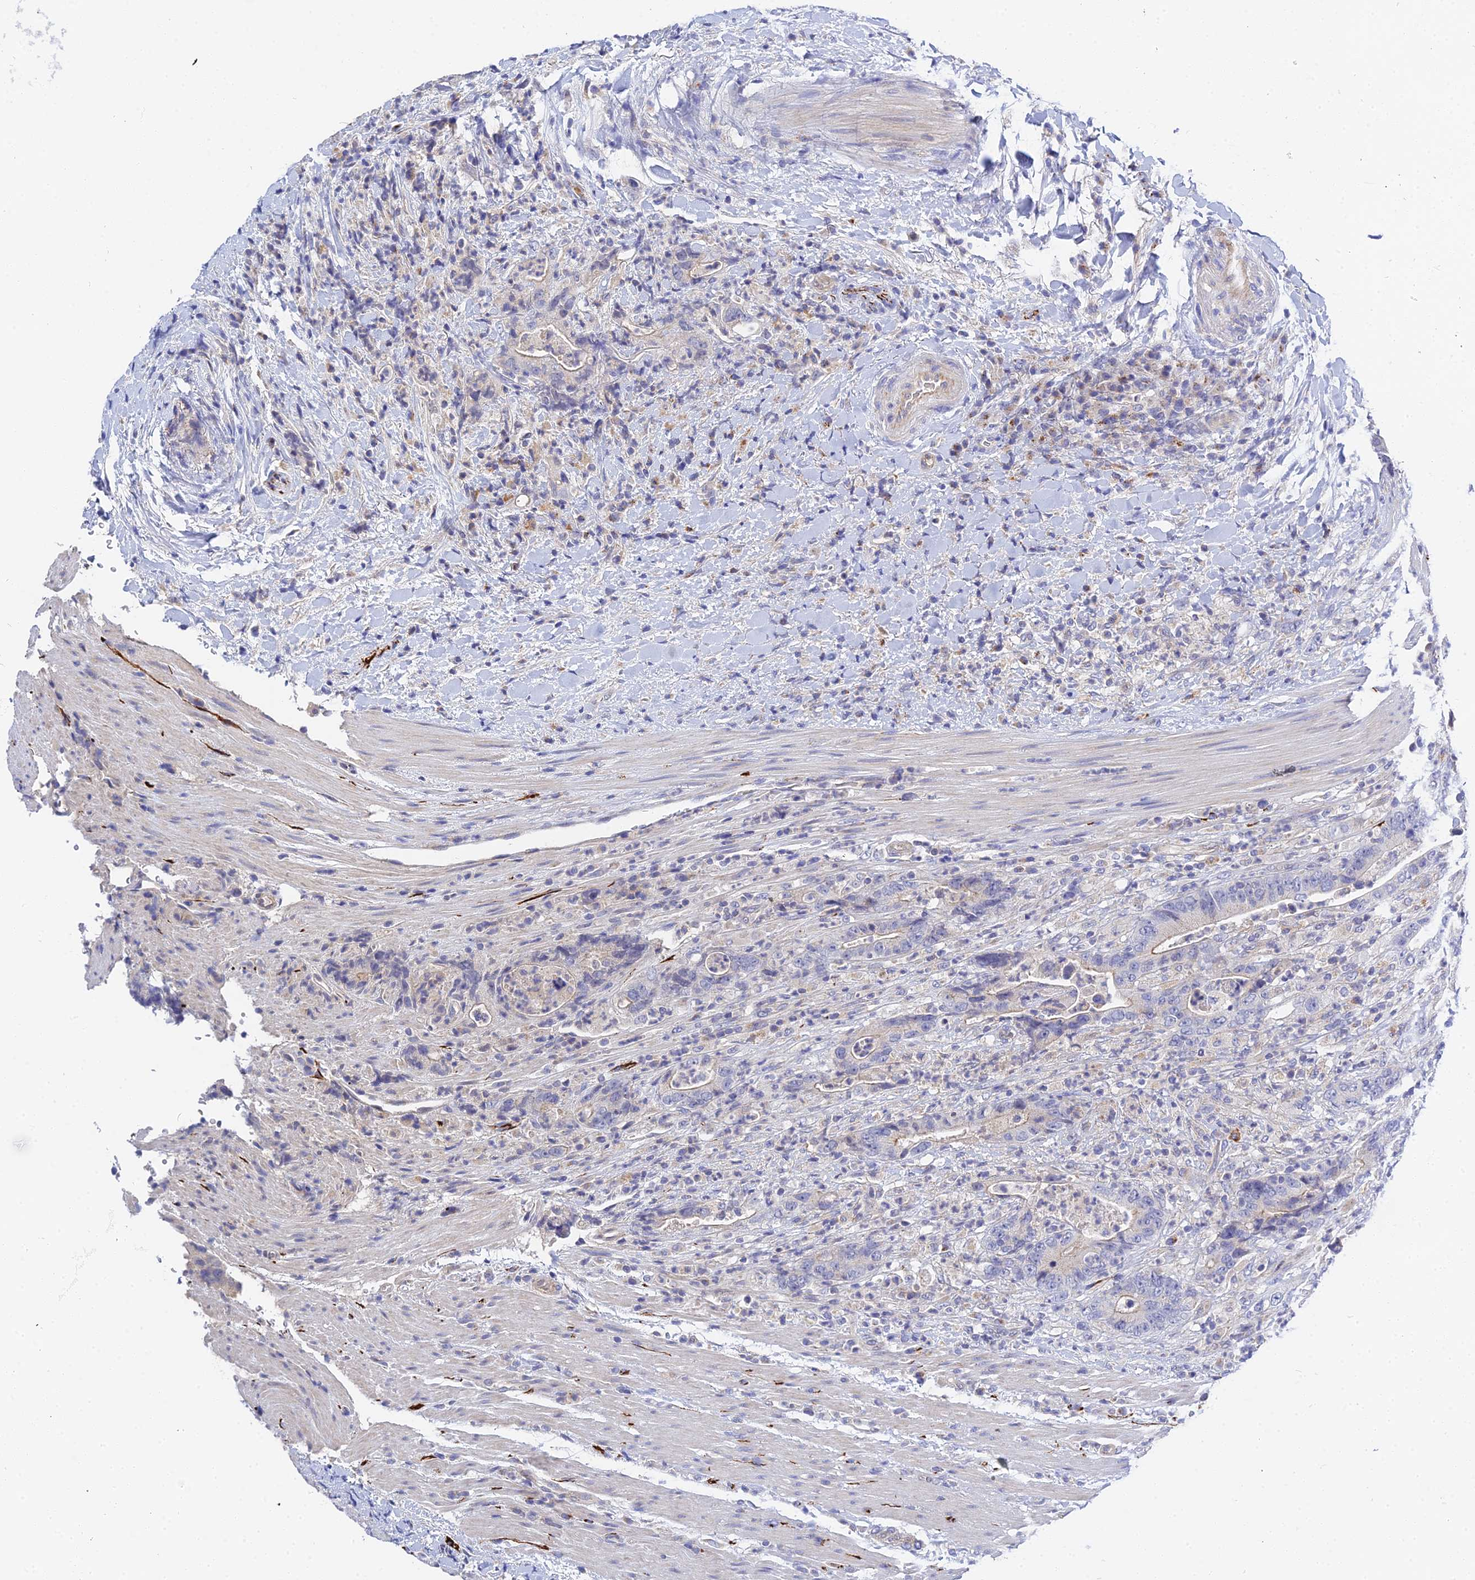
{"staining": {"intensity": "negative", "quantity": "none", "location": "none"}, "tissue": "colorectal cancer", "cell_type": "Tumor cells", "image_type": "cancer", "snomed": [{"axis": "morphology", "description": "Adenocarcinoma, NOS"}, {"axis": "topography", "description": "Colon"}], "caption": "An immunohistochemistry (IHC) photomicrograph of colorectal adenocarcinoma is shown. There is no staining in tumor cells of colorectal adenocarcinoma.", "gene": "APOBEC3H", "patient": {"sex": "female", "age": 75}}